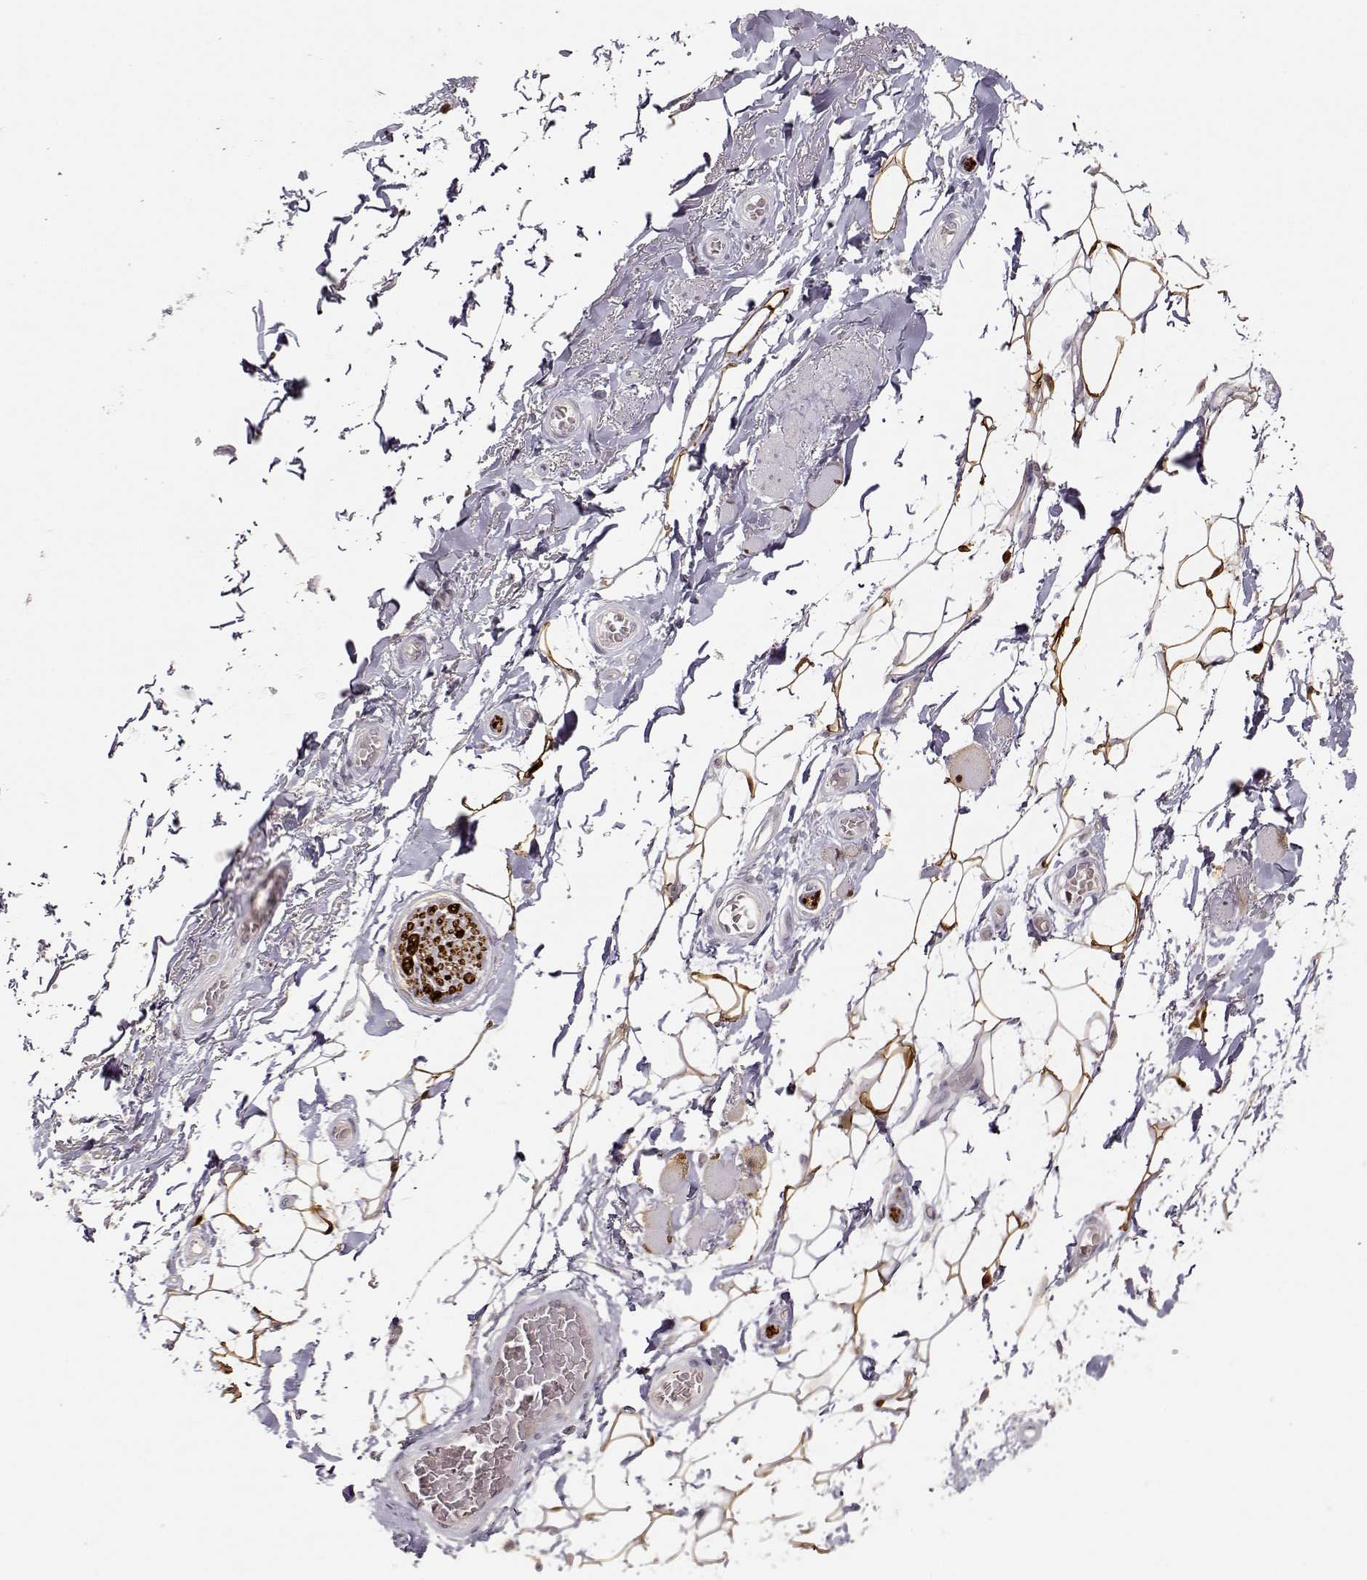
{"staining": {"intensity": "strong", "quantity": ">75%", "location": "cytoplasmic/membranous,nuclear"}, "tissue": "adipose tissue", "cell_type": "Adipocytes", "image_type": "normal", "snomed": [{"axis": "morphology", "description": "Normal tissue, NOS"}, {"axis": "topography", "description": "Anal"}, {"axis": "topography", "description": "Peripheral nerve tissue"}], "caption": "Approximately >75% of adipocytes in benign adipose tissue reveal strong cytoplasmic/membranous,nuclear protein positivity as visualized by brown immunohistochemical staining.", "gene": "S100B", "patient": {"sex": "male", "age": 53}}